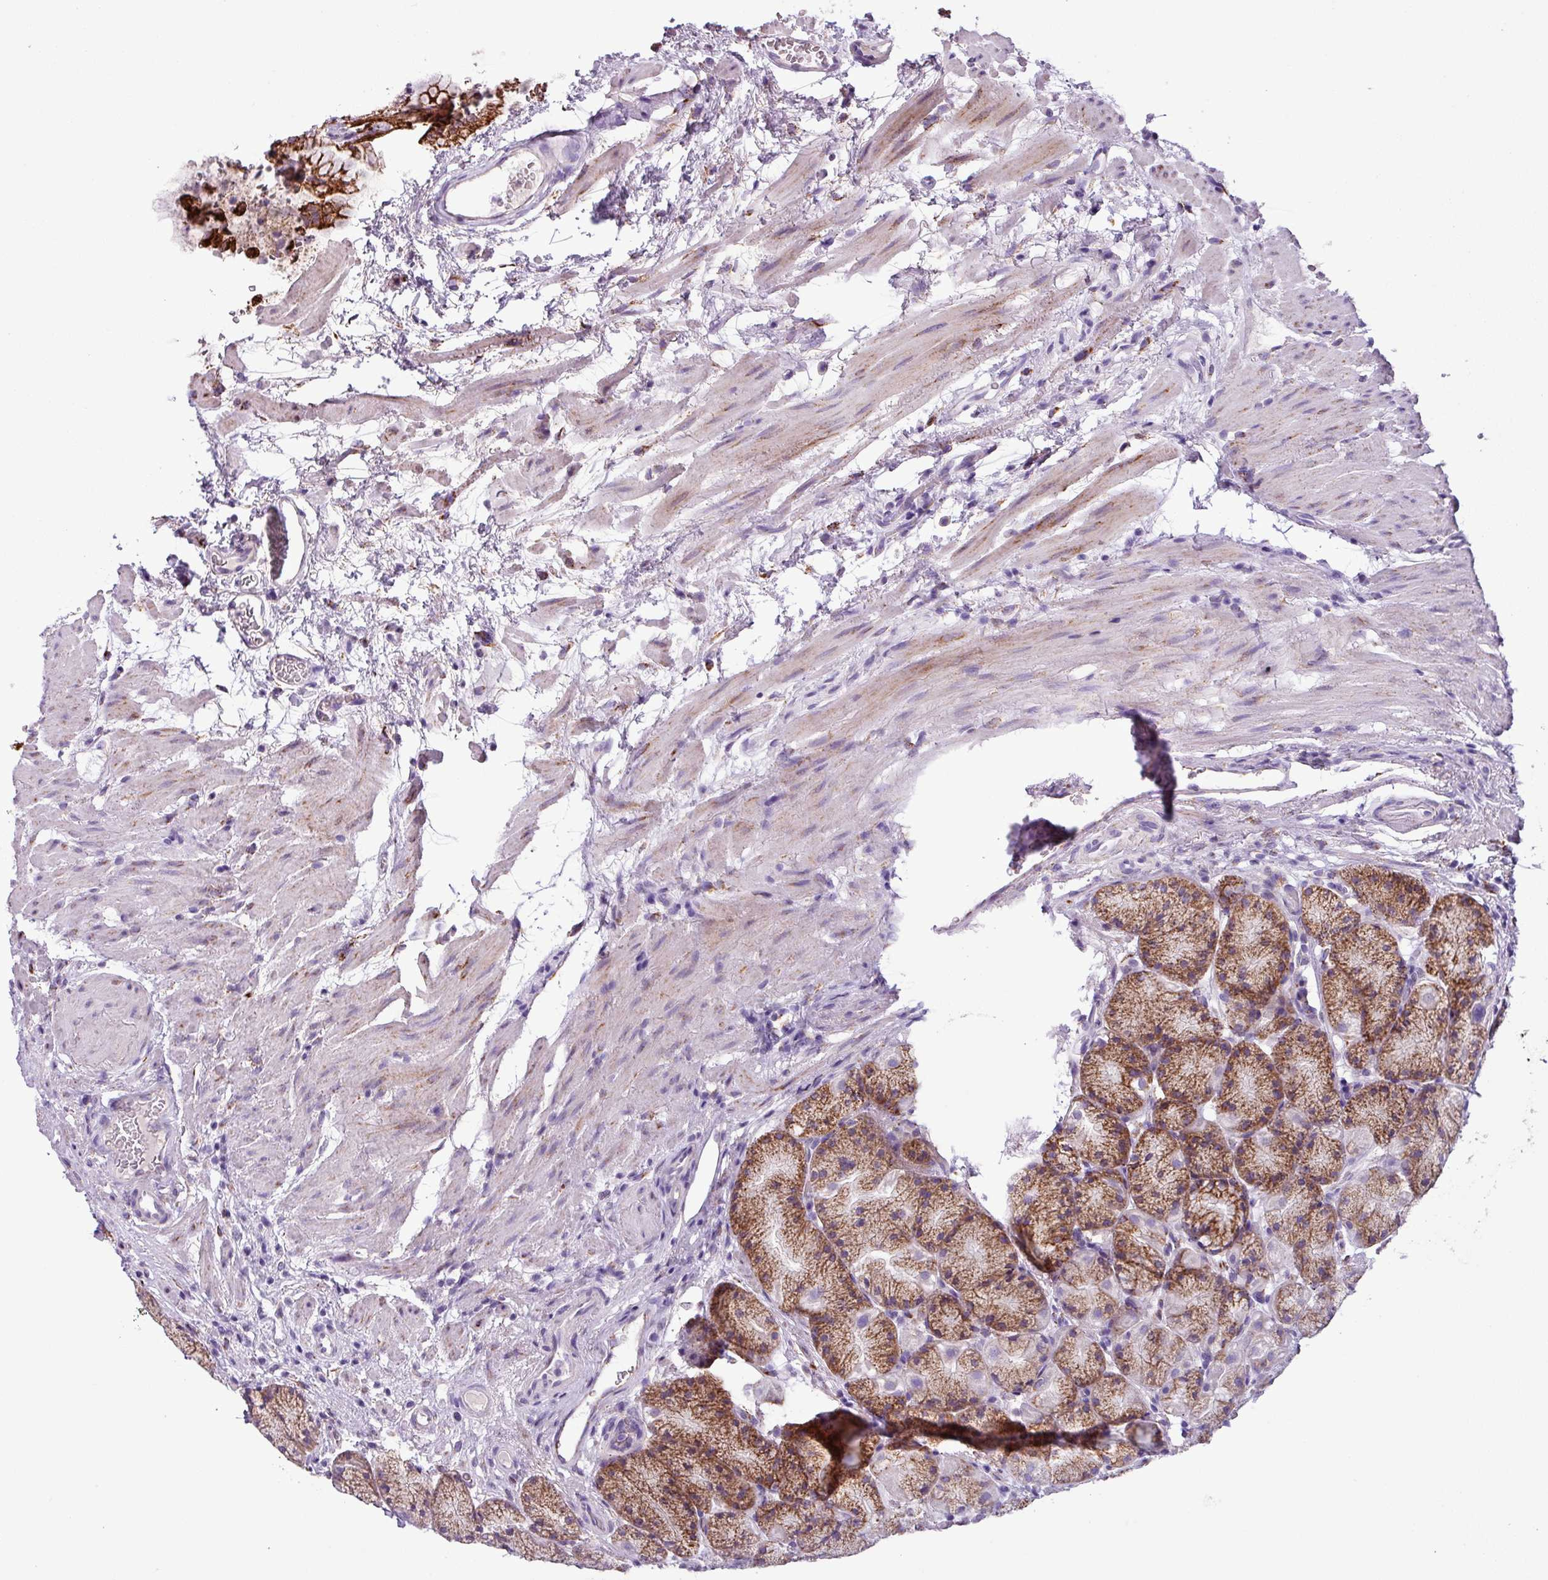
{"staining": {"intensity": "strong", "quantity": ">75%", "location": "cytoplasmic/membranous"}, "tissue": "stomach", "cell_type": "Glandular cells", "image_type": "normal", "snomed": [{"axis": "morphology", "description": "Normal tissue, NOS"}, {"axis": "topography", "description": "Stomach"}], "caption": "The micrograph reveals a brown stain indicating the presence of a protein in the cytoplasmic/membranous of glandular cells in stomach. The staining was performed using DAB, with brown indicating positive protein expression. Nuclei are stained blue with hematoxylin.", "gene": "ZNF667", "patient": {"sex": "male", "age": 63}}